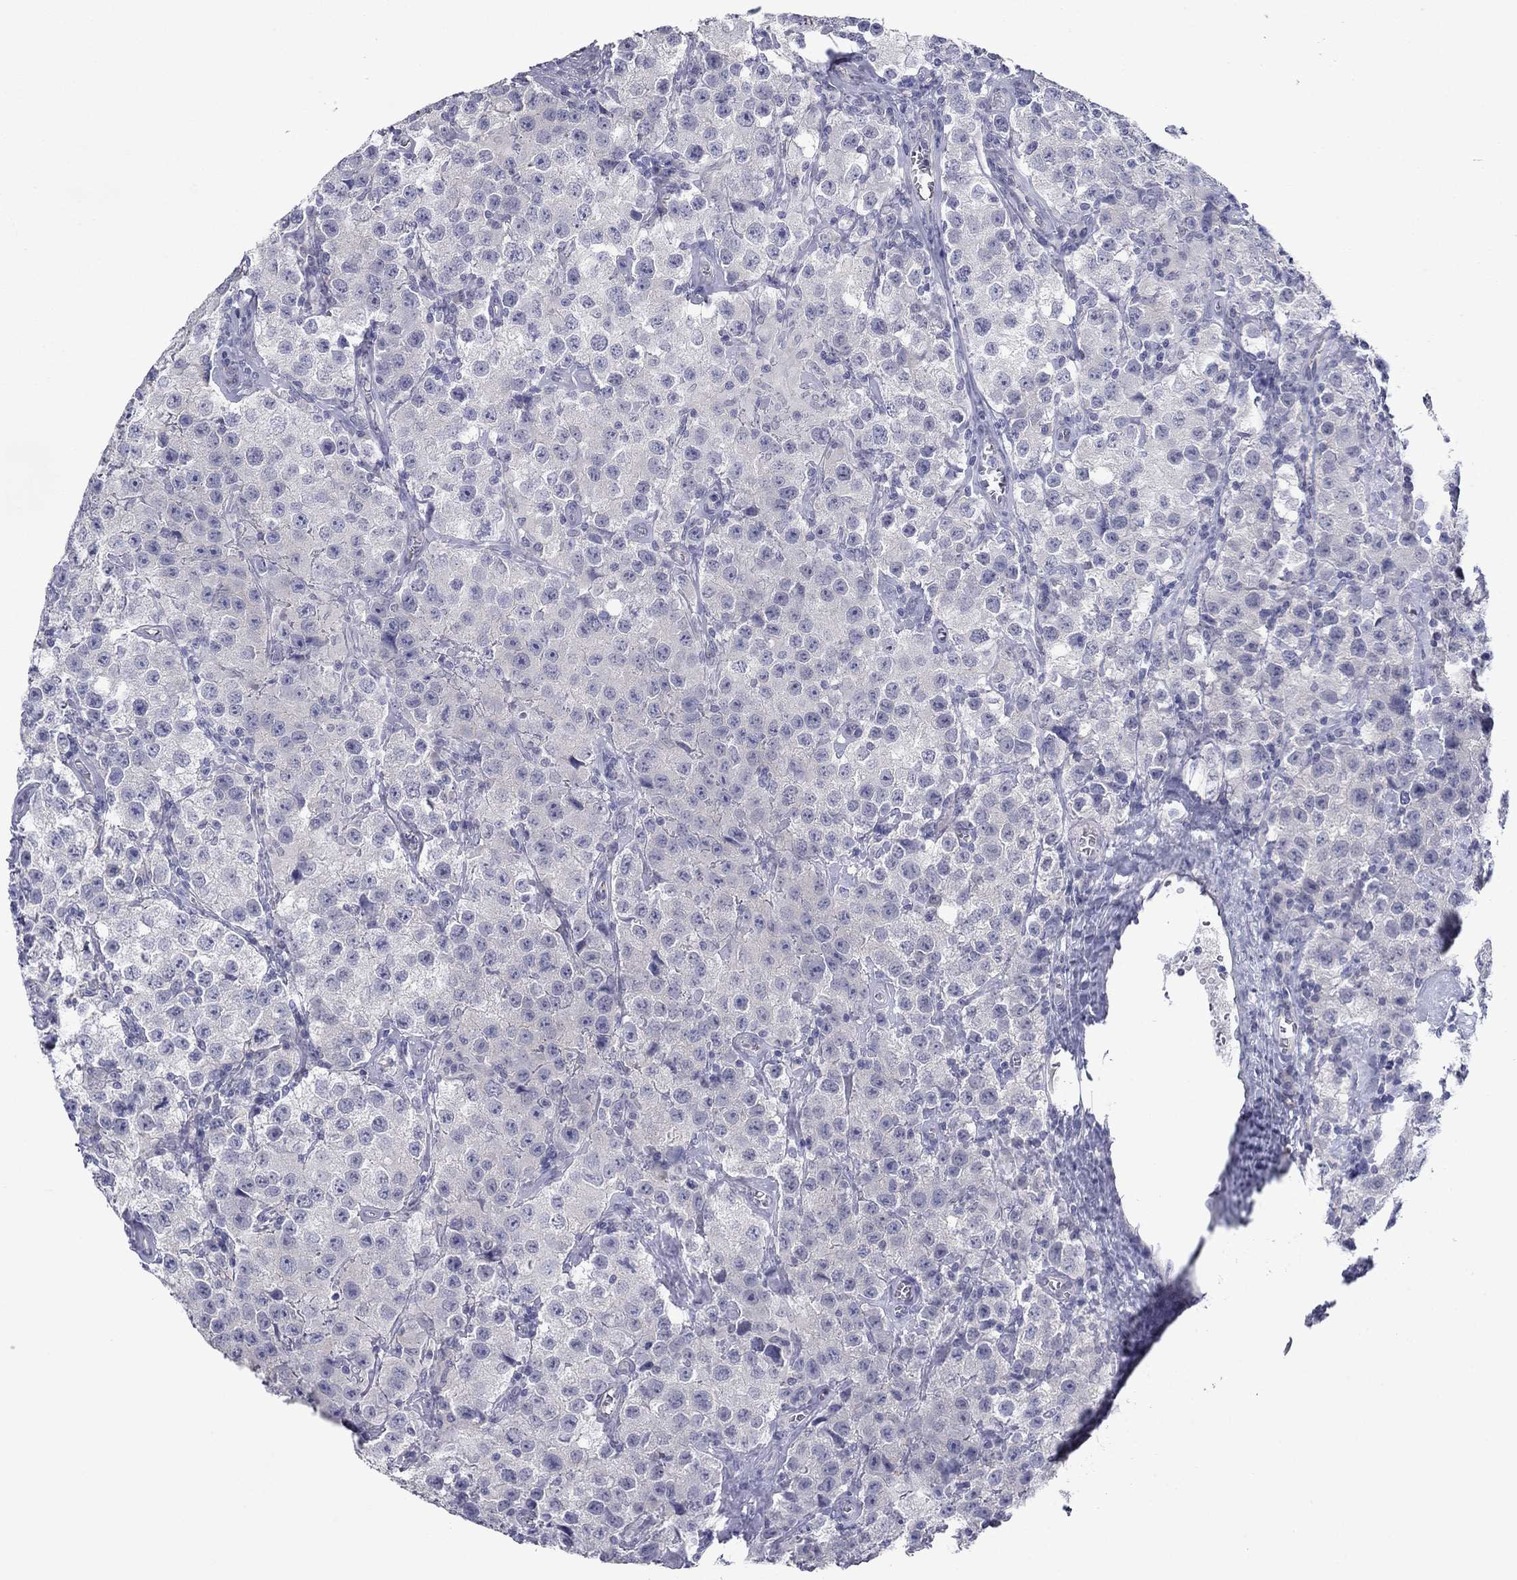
{"staining": {"intensity": "negative", "quantity": "none", "location": "none"}, "tissue": "testis cancer", "cell_type": "Tumor cells", "image_type": "cancer", "snomed": [{"axis": "morphology", "description": "Seminoma, NOS"}, {"axis": "topography", "description": "Testis"}], "caption": "The histopathology image displays no staining of tumor cells in seminoma (testis). (DAB immunohistochemistry, high magnification).", "gene": "PLS1", "patient": {"sex": "male", "age": 52}}